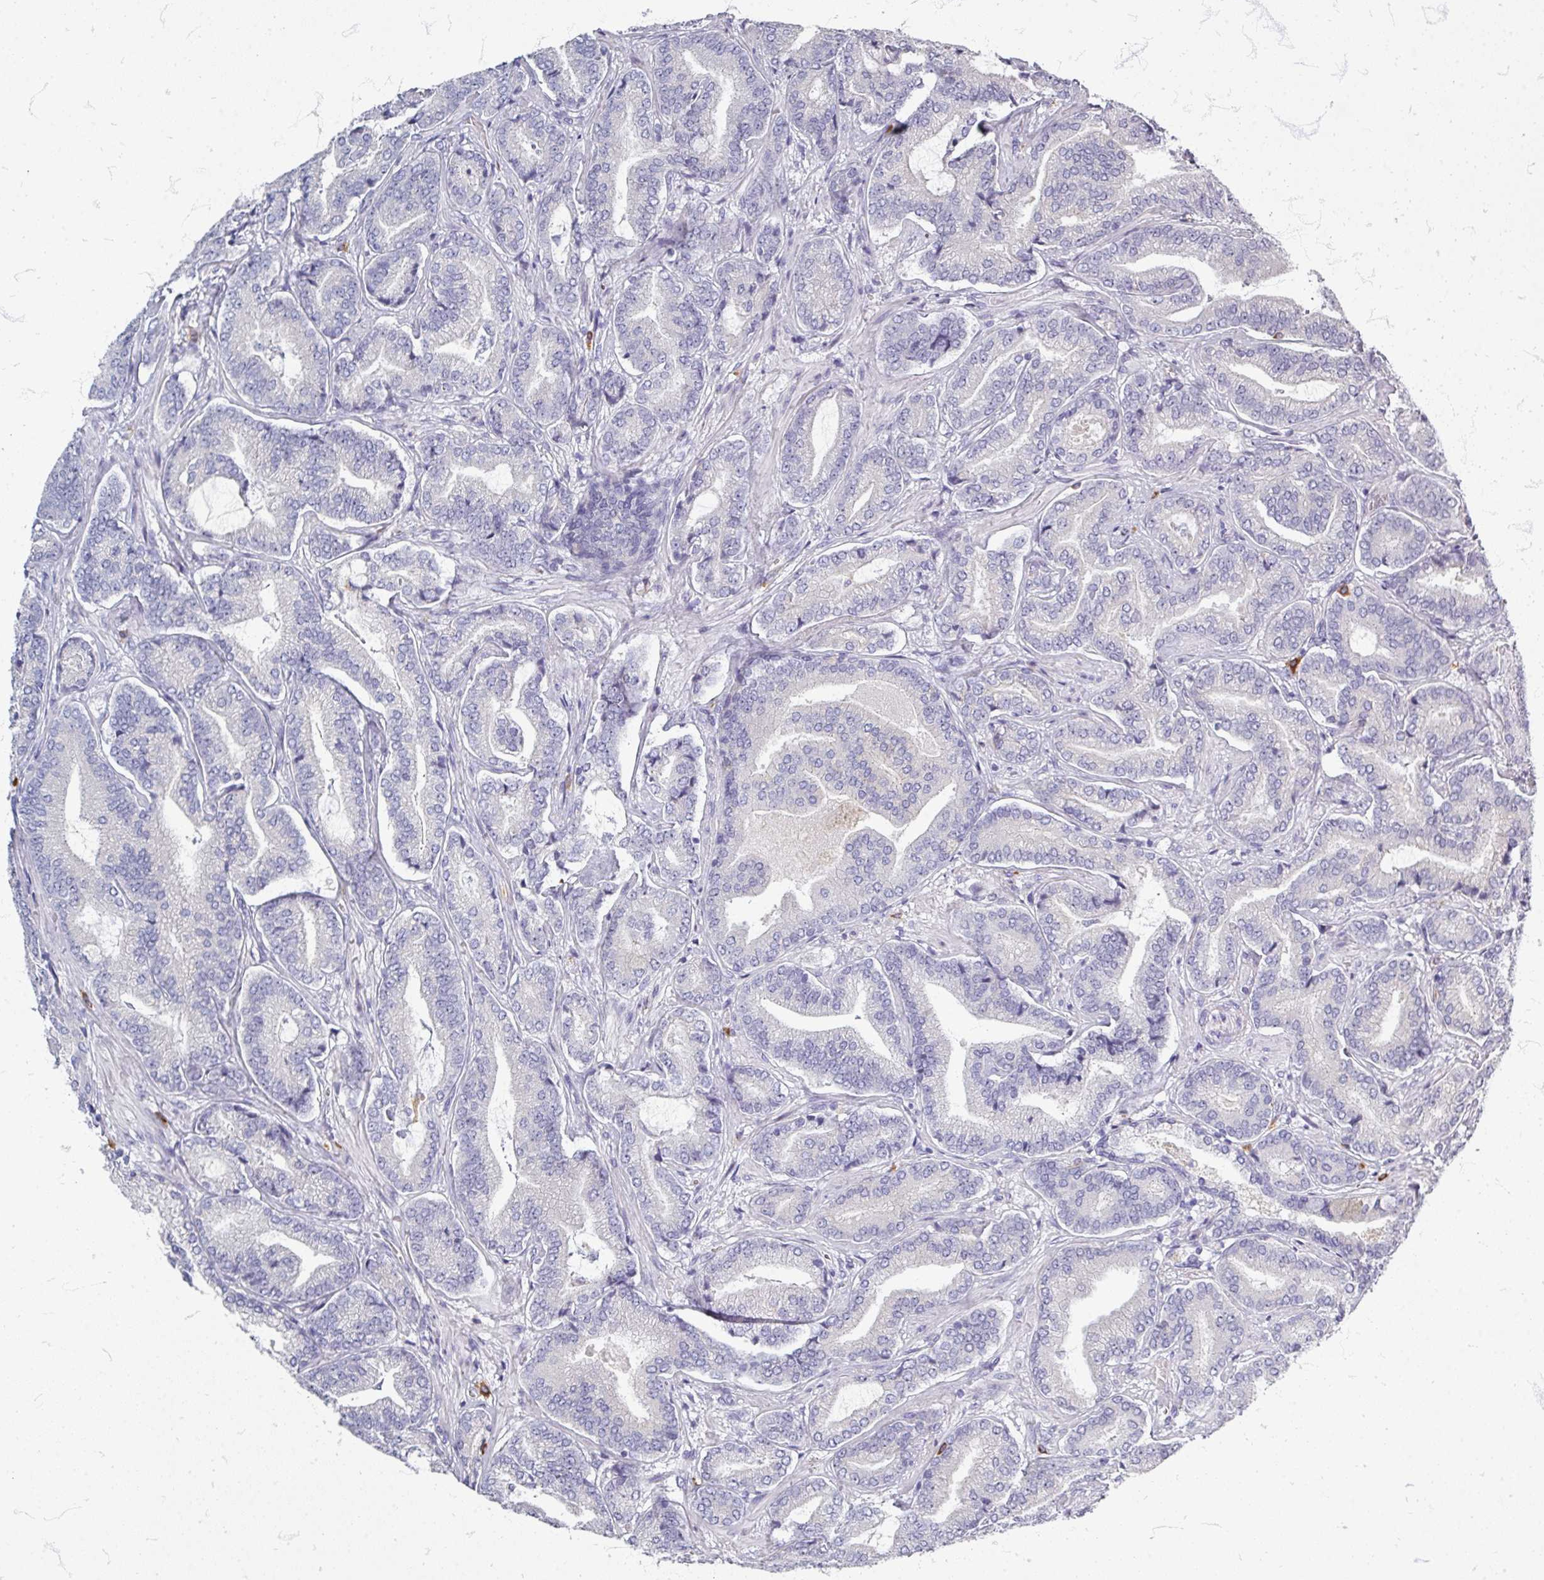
{"staining": {"intensity": "negative", "quantity": "none", "location": "none"}, "tissue": "prostate cancer", "cell_type": "Tumor cells", "image_type": "cancer", "snomed": [{"axis": "morphology", "description": "Adenocarcinoma, Low grade"}, {"axis": "topography", "description": "Prostate and seminal vesicle, NOS"}], "caption": "This is an immunohistochemistry (IHC) histopathology image of prostate cancer (low-grade adenocarcinoma). There is no staining in tumor cells.", "gene": "ZNF878", "patient": {"sex": "male", "age": 61}}